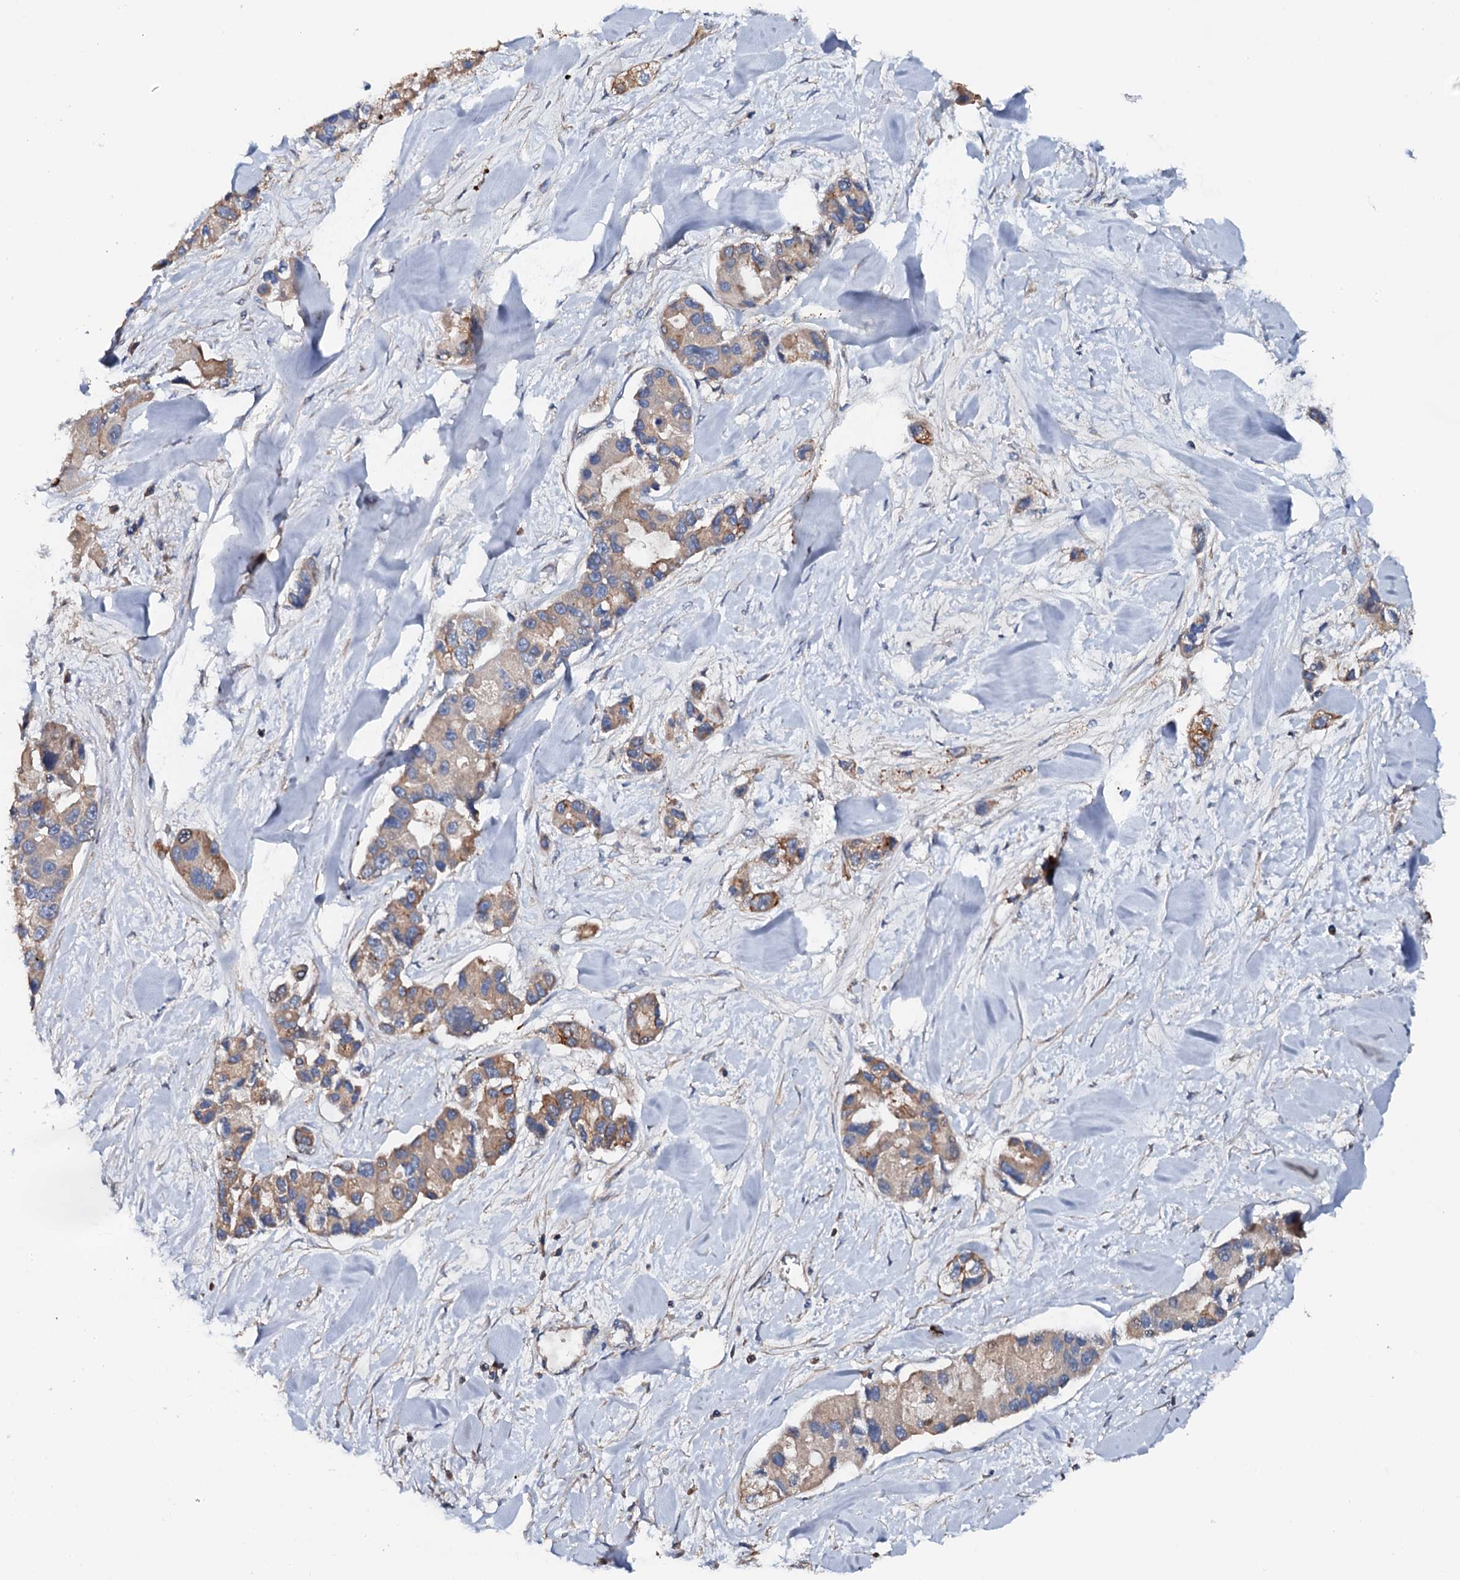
{"staining": {"intensity": "moderate", "quantity": "<25%", "location": "cytoplasmic/membranous"}, "tissue": "lung cancer", "cell_type": "Tumor cells", "image_type": "cancer", "snomed": [{"axis": "morphology", "description": "Adenocarcinoma, NOS"}, {"axis": "topography", "description": "Lung"}], "caption": "Moderate cytoplasmic/membranous expression is seen in about <25% of tumor cells in lung adenocarcinoma.", "gene": "NEK1", "patient": {"sex": "female", "age": 54}}